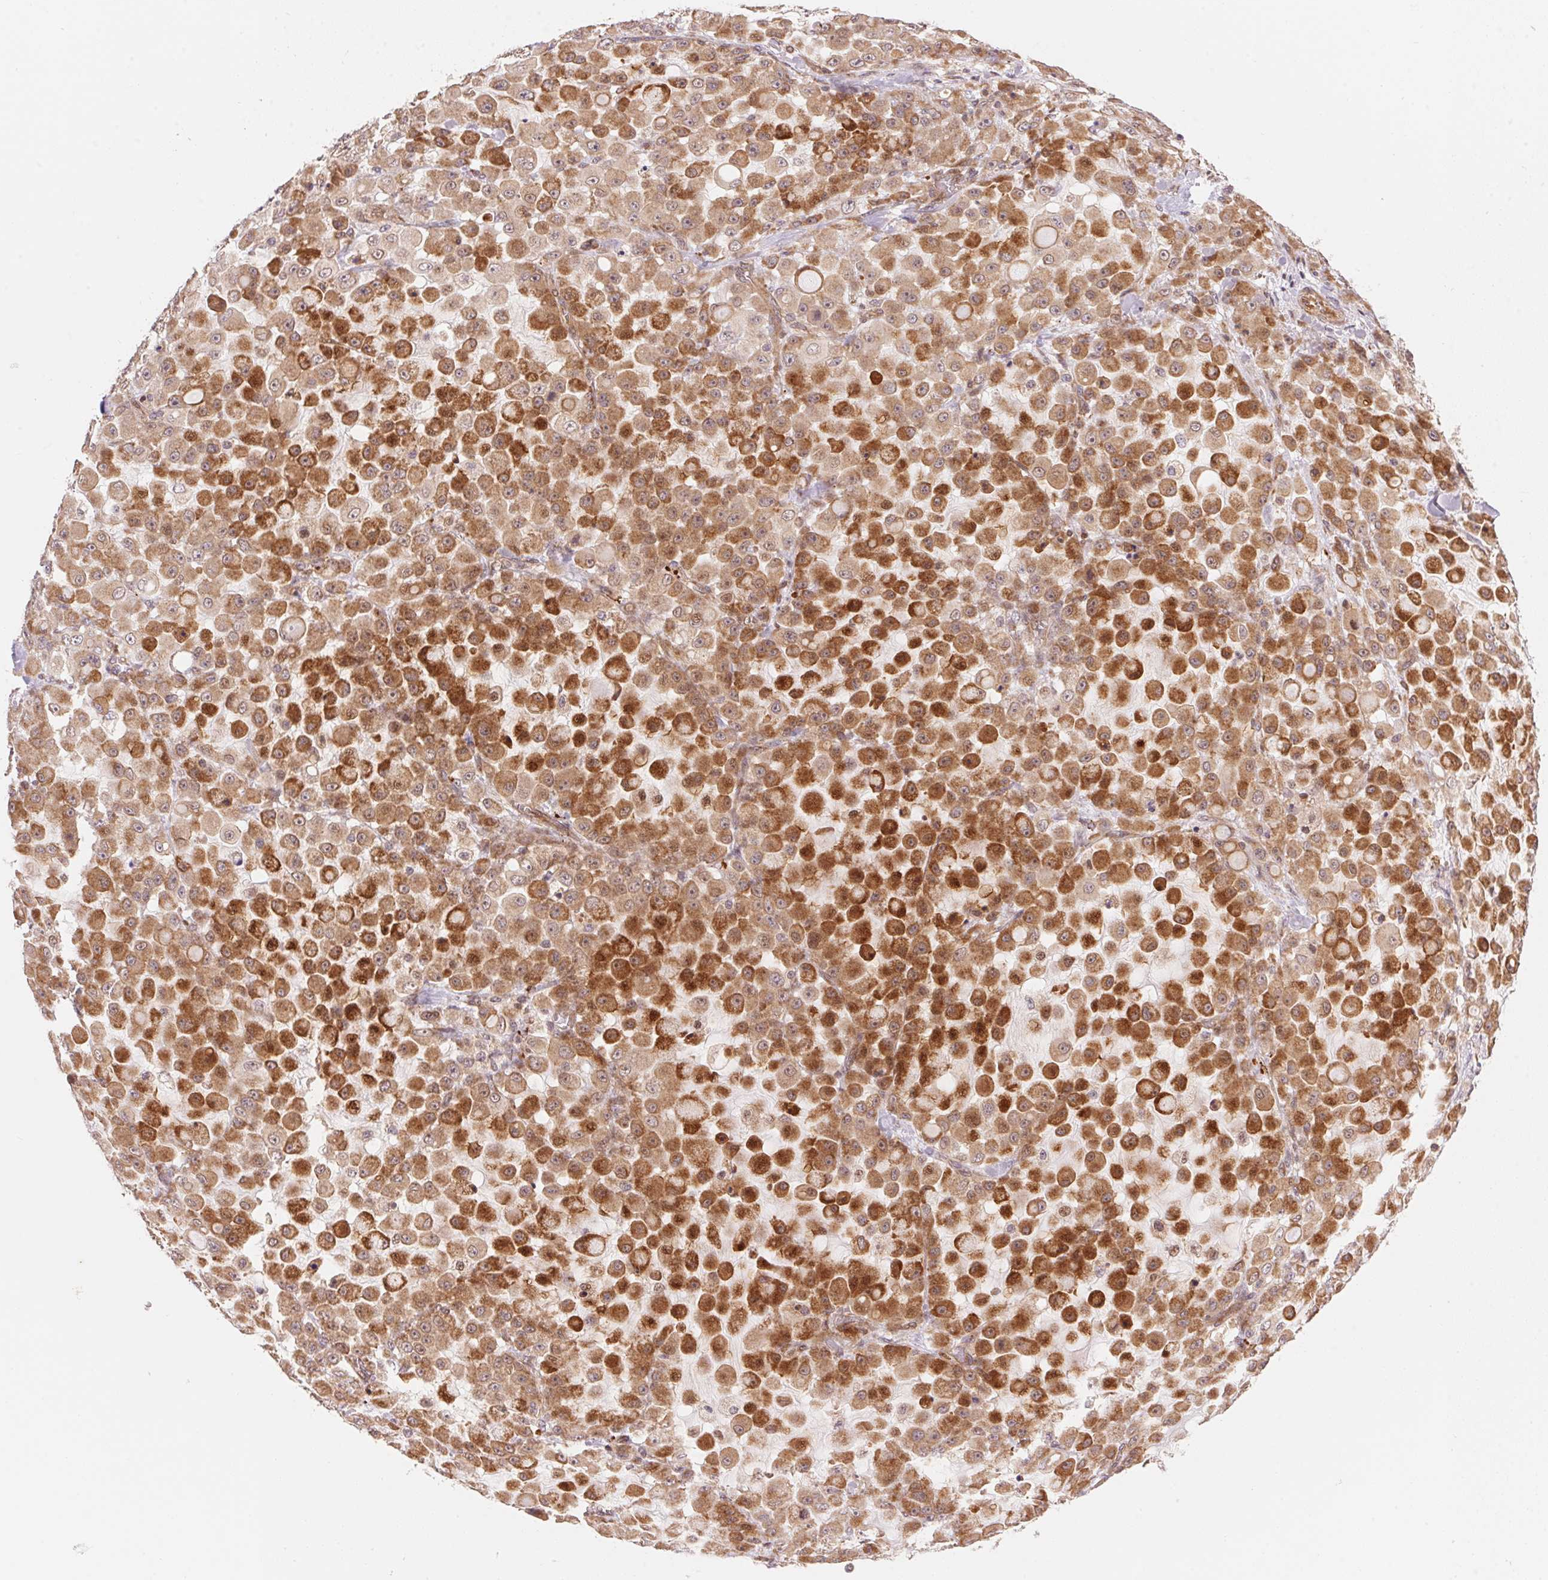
{"staining": {"intensity": "strong", "quantity": ">75%", "location": "cytoplasmic/membranous"}, "tissue": "stomach cancer", "cell_type": "Tumor cells", "image_type": "cancer", "snomed": [{"axis": "morphology", "description": "Adenocarcinoma, NOS"}, {"axis": "topography", "description": "Stomach"}], "caption": "High-power microscopy captured an immunohistochemistry (IHC) image of stomach cancer, revealing strong cytoplasmic/membranous positivity in about >75% of tumor cells.", "gene": "TNIP2", "patient": {"sex": "female", "age": 76}}